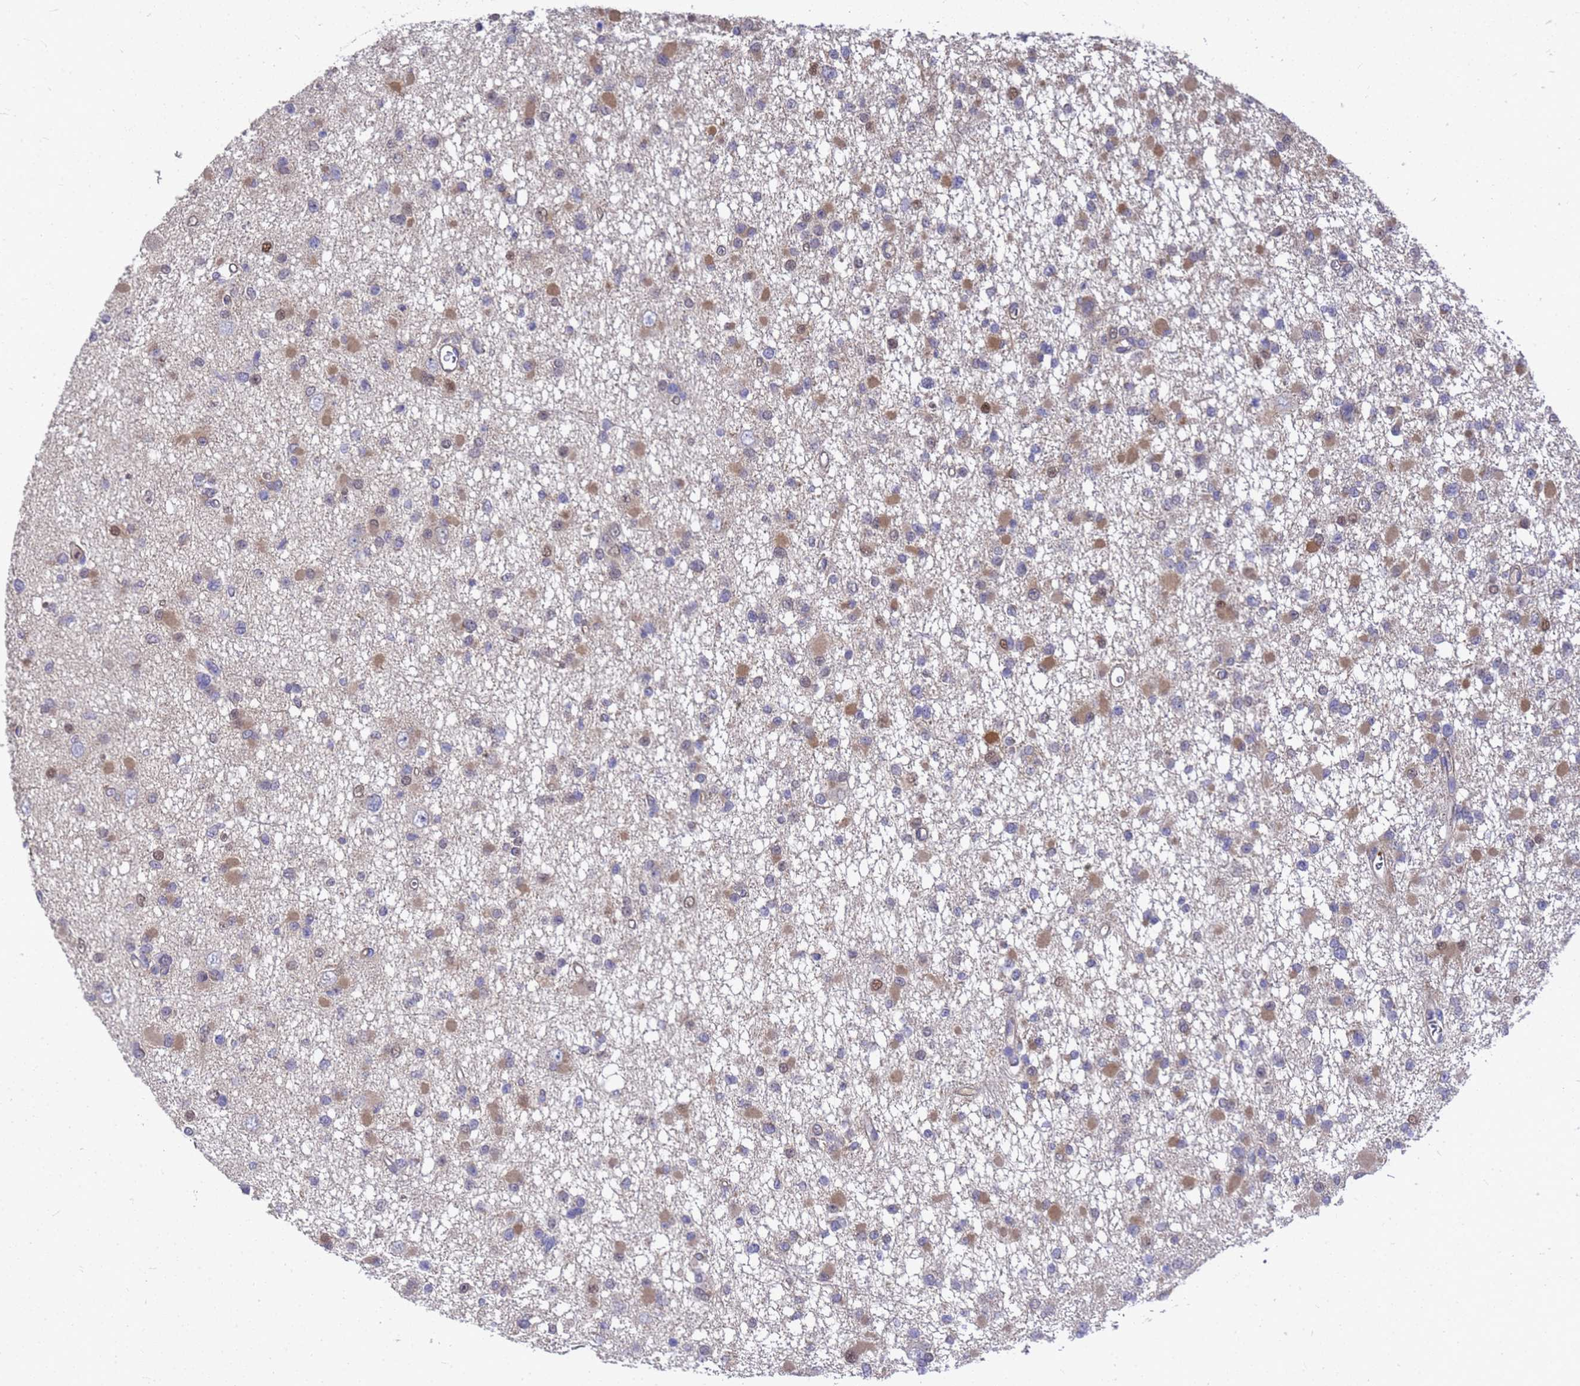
{"staining": {"intensity": "moderate", "quantity": "25%-75%", "location": "cytoplasmic/membranous"}, "tissue": "glioma", "cell_type": "Tumor cells", "image_type": "cancer", "snomed": [{"axis": "morphology", "description": "Glioma, malignant, Low grade"}, {"axis": "topography", "description": "Brain"}], "caption": "Brown immunohistochemical staining in glioma shows moderate cytoplasmic/membranous expression in approximately 25%-75% of tumor cells. (Stains: DAB in brown, nuclei in blue, Microscopy: brightfield microscopy at high magnification).", "gene": "SLC35E2B", "patient": {"sex": "female", "age": 22}}